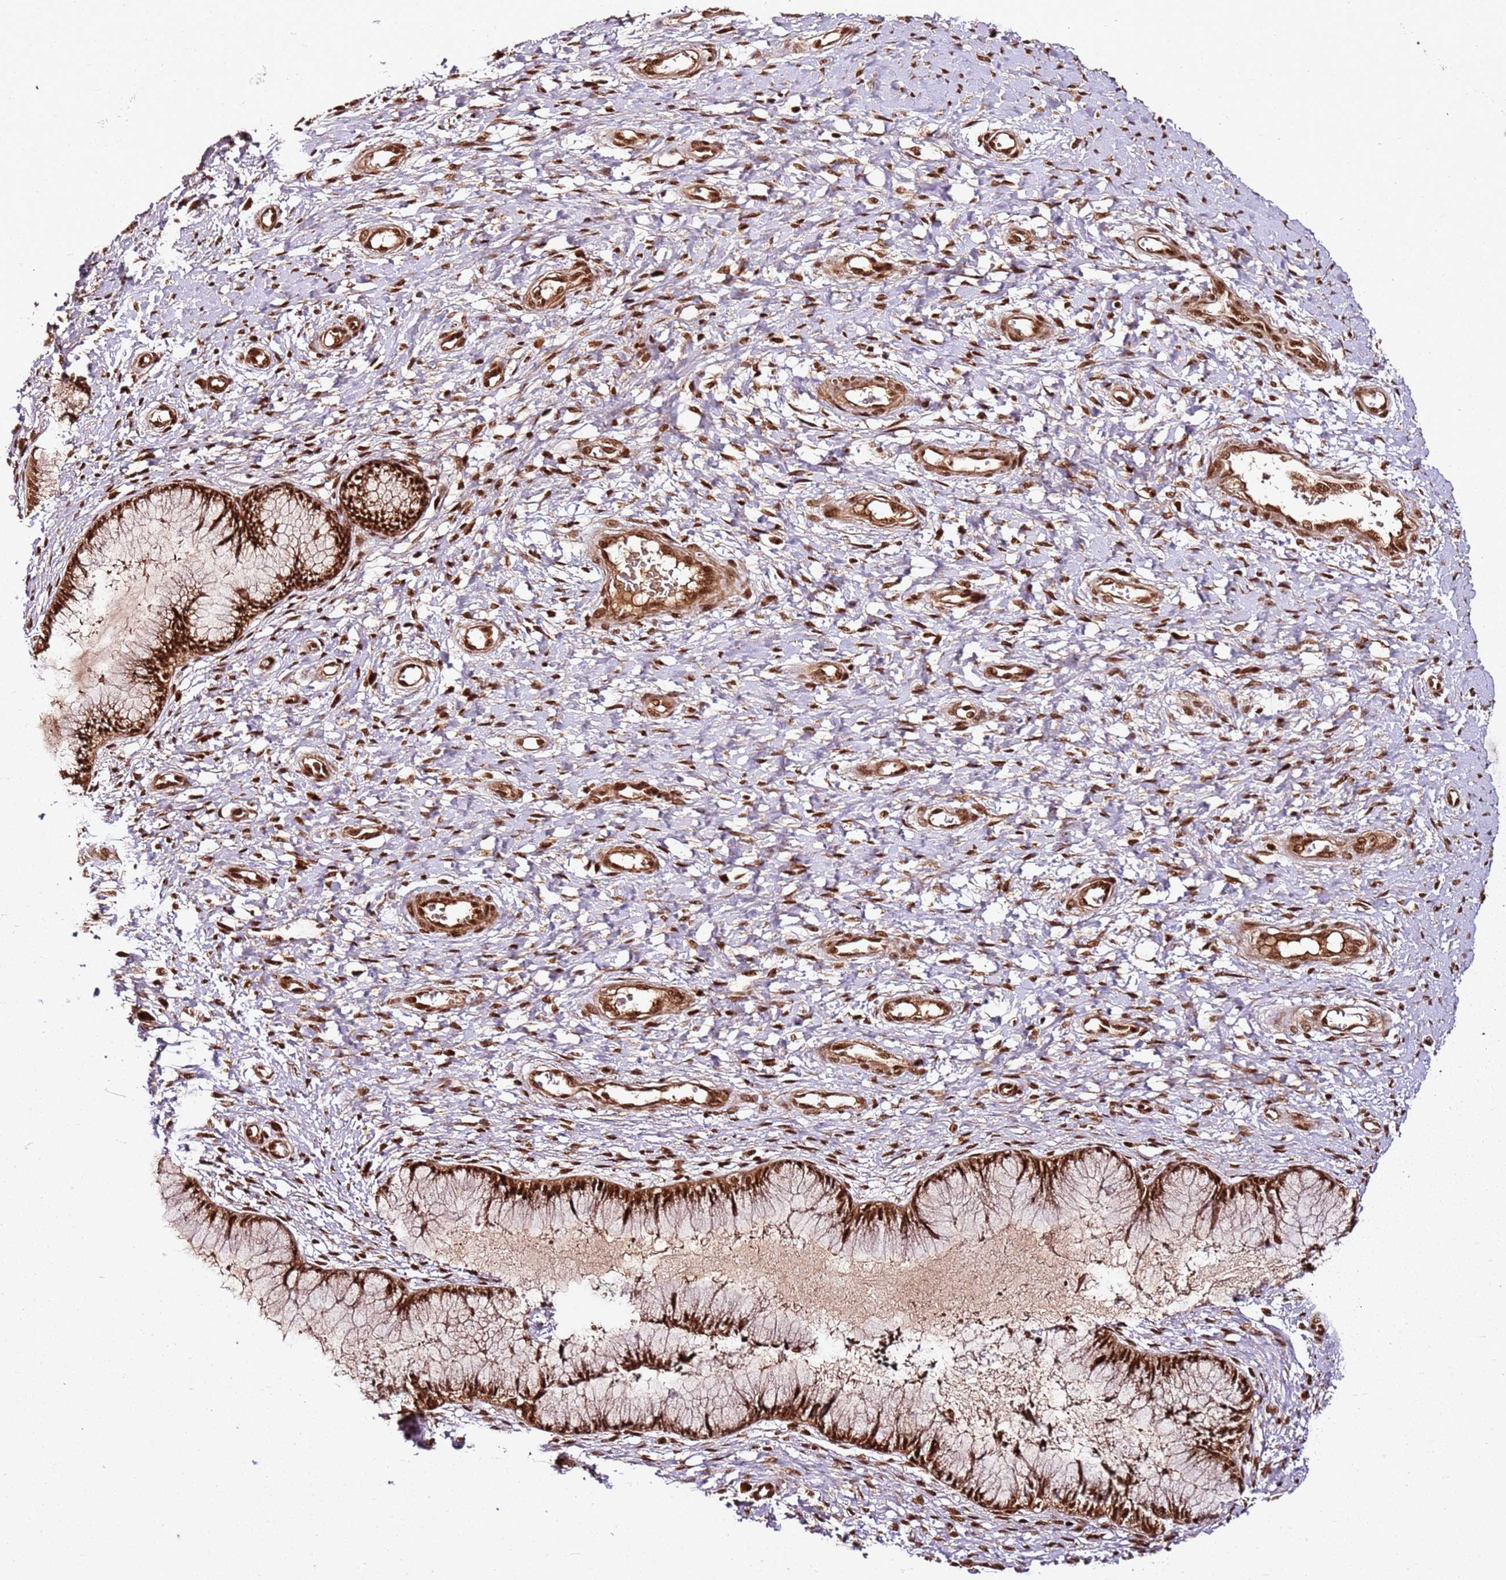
{"staining": {"intensity": "strong", "quantity": ">75%", "location": "nuclear"}, "tissue": "cervix", "cell_type": "Glandular cells", "image_type": "normal", "snomed": [{"axis": "morphology", "description": "Normal tissue, NOS"}, {"axis": "topography", "description": "Cervix"}], "caption": "Immunohistochemical staining of unremarkable cervix exhibits >75% levels of strong nuclear protein staining in about >75% of glandular cells.", "gene": "XRN2", "patient": {"sex": "female", "age": 33}}